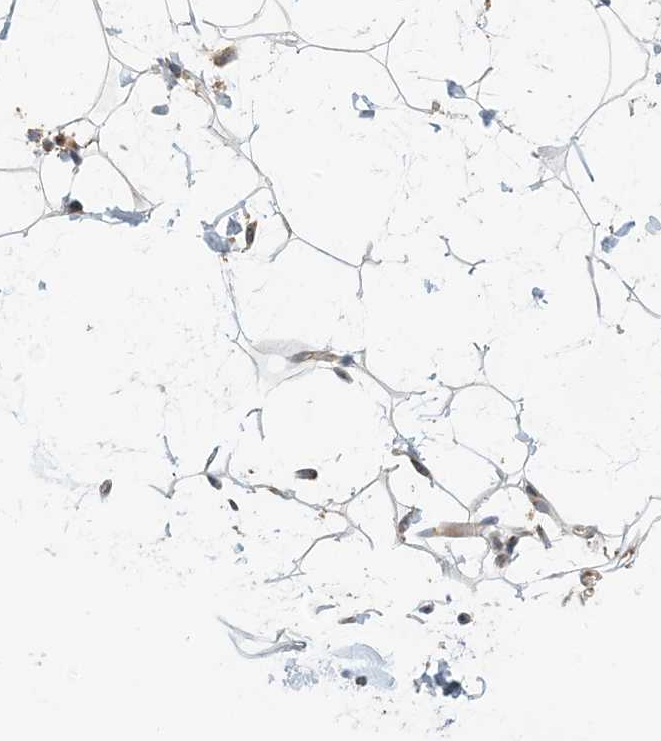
{"staining": {"intensity": "negative", "quantity": "none", "location": "none"}, "tissue": "adipose tissue", "cell_type": "Adipocytes", "image_type": "normal", "snomed": [{"axis": "morphology", "description": "Normal tissue, NOS"}, {"axis": "topography", "description": "Breast"}], "caption": "The micrograph displays no staining of adipocytes in benign adipose tissue. The staining was performed using DAB to visualize the protein expression in brown, while the nuclei were stained in blue with hematoxylin (Magnification: 20x).", "gene": "COLEC11", "patient": {"sex": "female", "age": 26}}